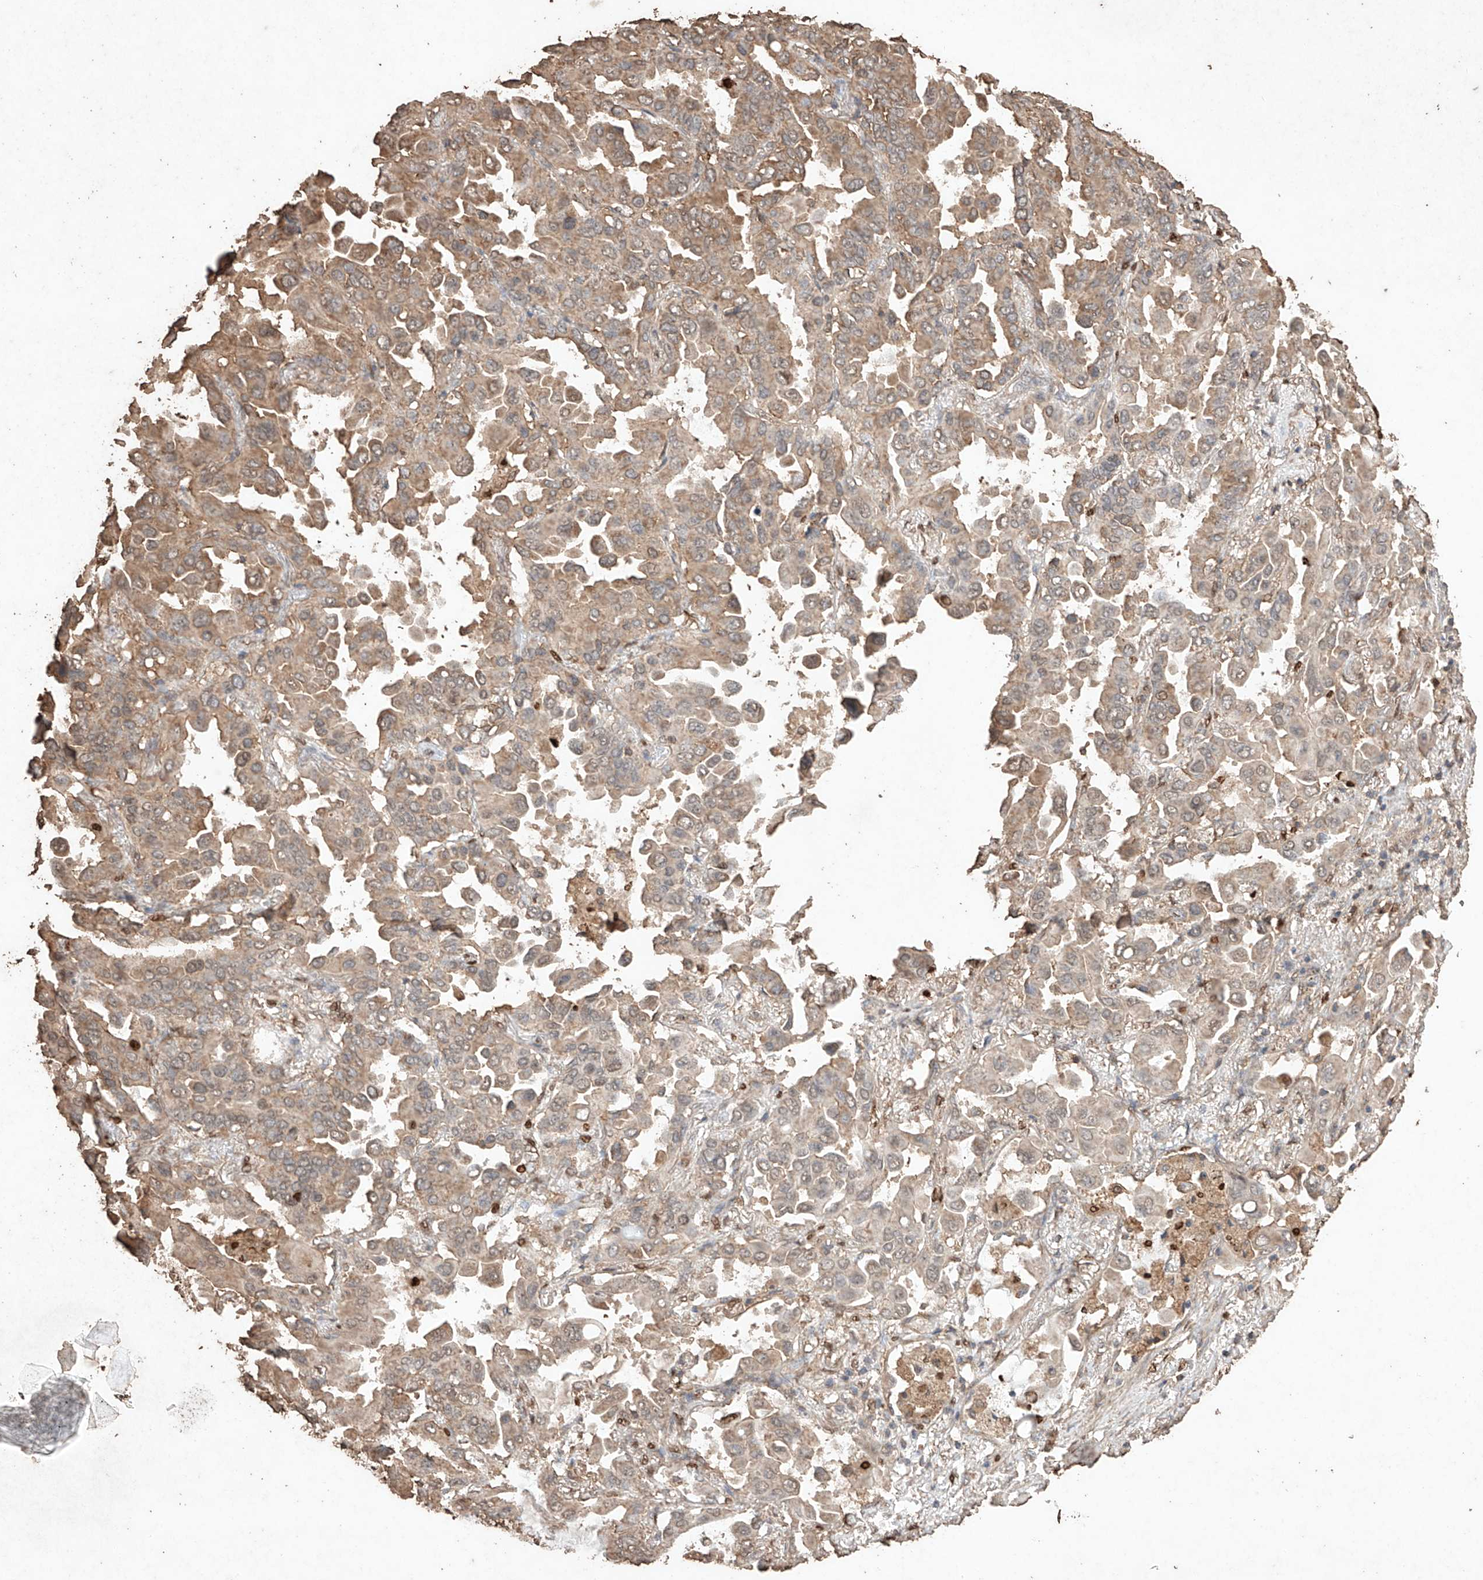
{"staining": {"intensity": "moderate", "quantity": ">75%", "location": "cytoplasmic/membranous"}, "tissue": "lung cancer", "cell_type": "Tumor cells", "image_type": "cancer", "snomed": [{"axis": "morphology", "description": "Adenocarcinoma, NOS"}, {"axis": "topography", "description": "Lung"}], "caption": "Moderate cytoplasmic/membranous expression for a protein is present in about >75% of tumor cells of lung cancer (adenocarcinoma) using IHC.", "gene": "M6PR", "patient": {"sex": "male", "age": 64}}